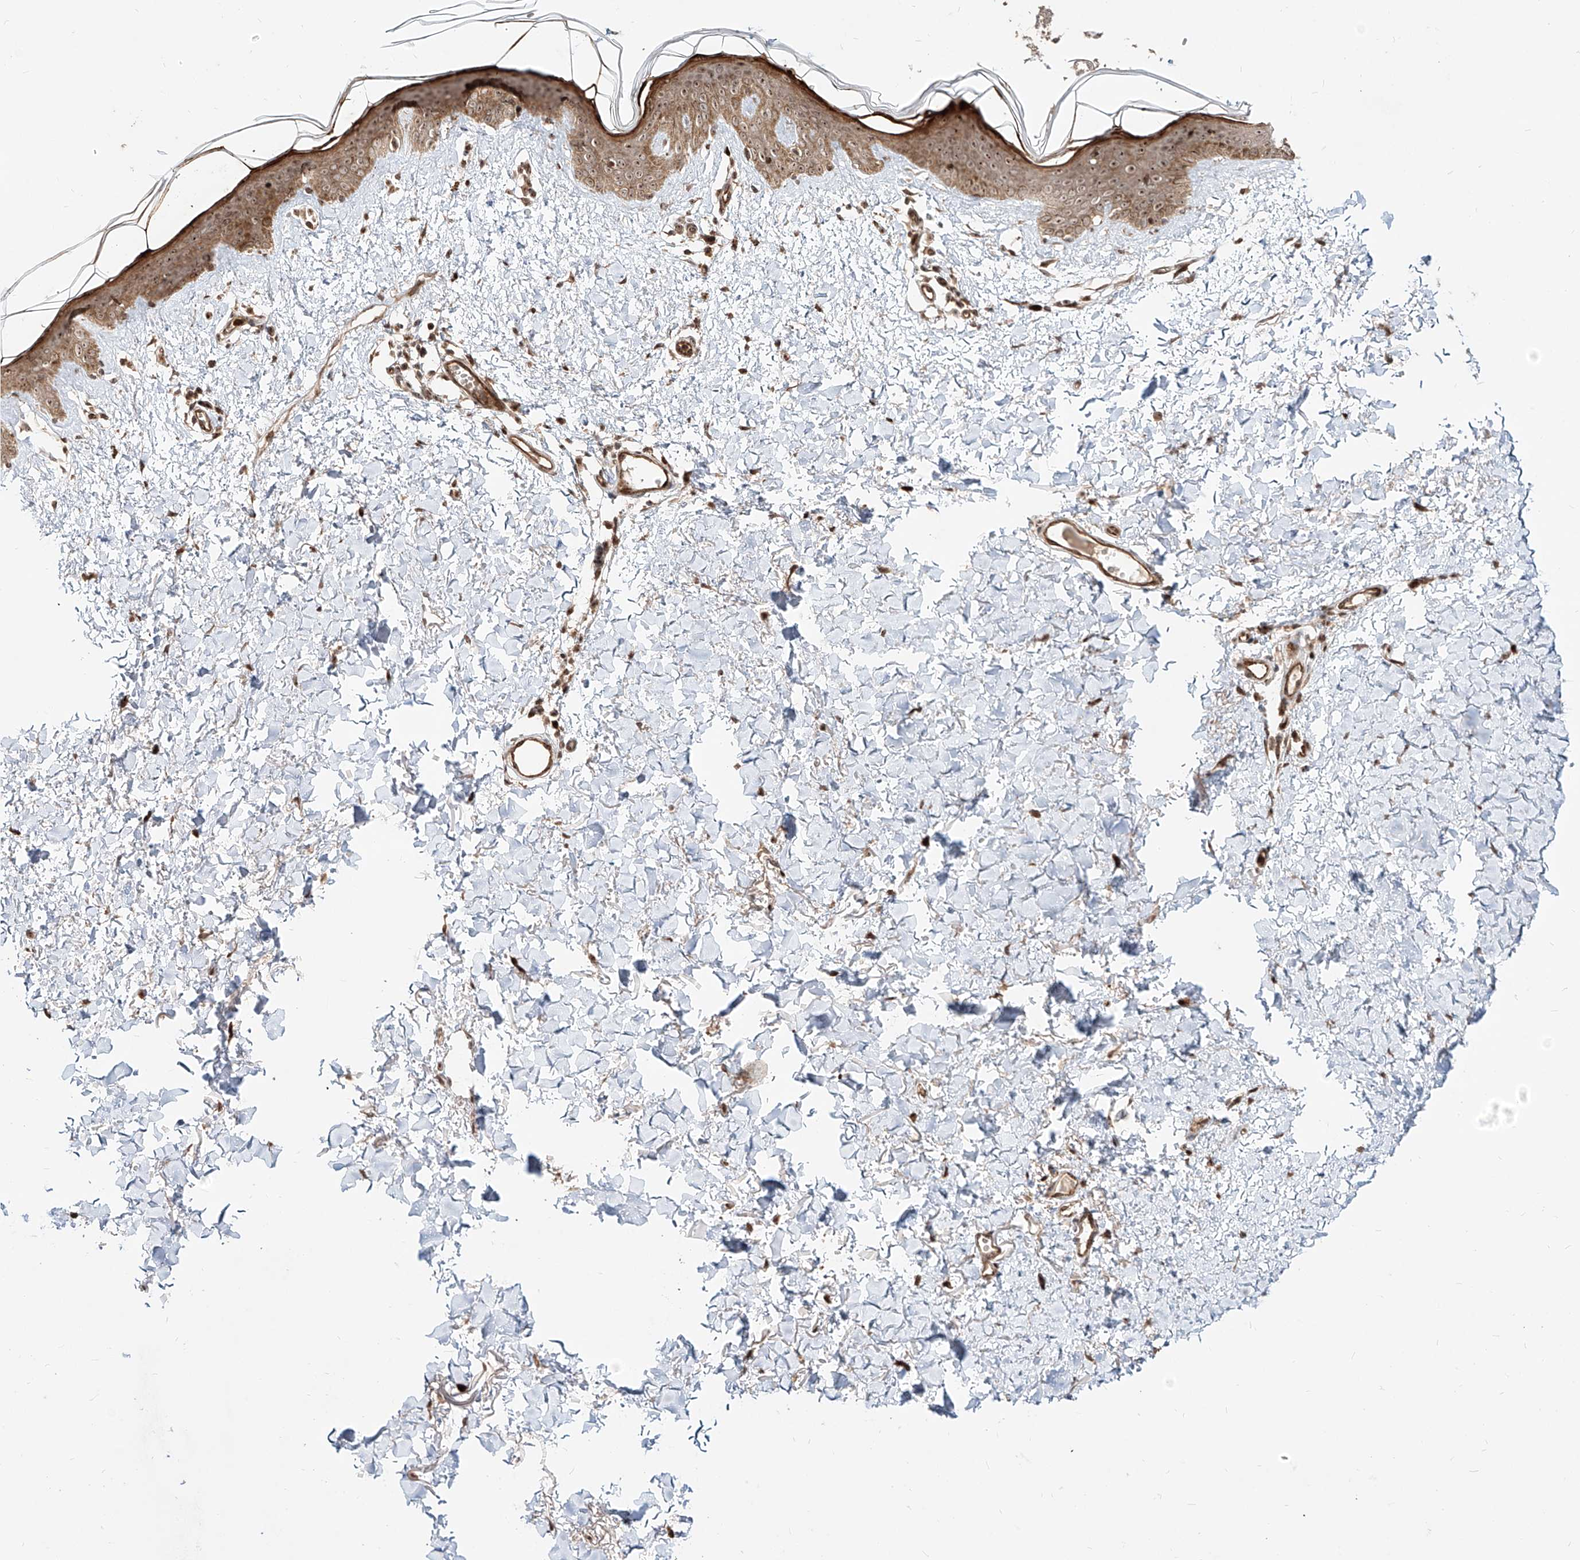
{"staining": {"intensity": "weak", "quantity": ">75%", "location": "cytoplasmic/membranous,nuclear"}, "tissue": "skin", "cell_type": "Fibroblasts", "image_type": "normal", "snomed": [{"axis": "morphology", "description": "Normal tissue, NOS"}, {"axis": "topography", "description": "Skin"}], "caption": "A low amount of weak cytoplasmic/membranous,nuclear expression is identified in approximately >75% of fibroblasts in unremarkable skin.", "gene": "ZNF710", "patient": {"sex": "female", "age": 46}}